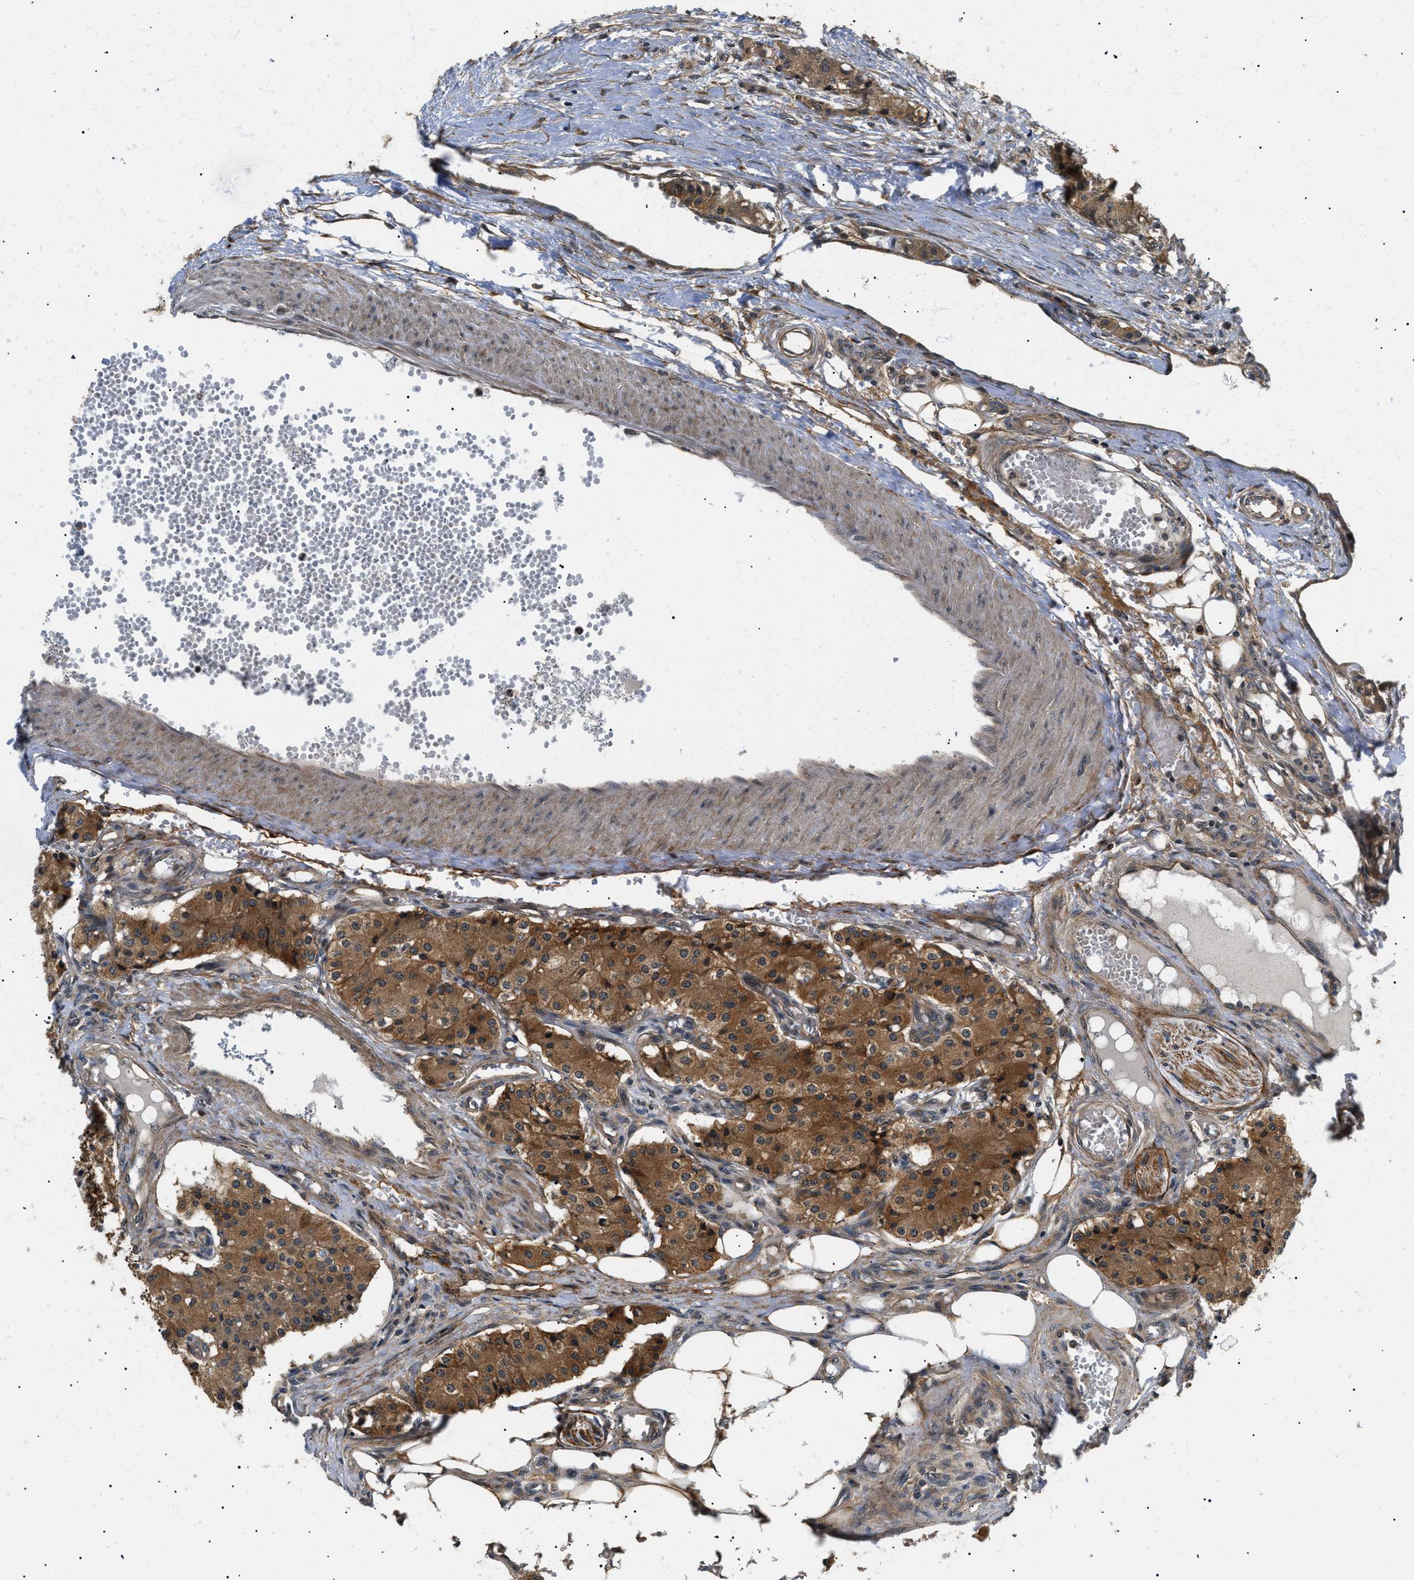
{"staining": {"intensity": "moderate", "quantity": ">75%", "location": "cytoplasmic/membranous"}, "tissue": "carcinoid", "cell_type": "Tumor cells", "image_type": "cancer", "snomed": [{"axis": "morphology", "description": "Carcinoid, malignant, NOS"}, {"axis": "topography", "description": "Colon"}], "caption": "Immunohistochemistry (IHC) (DAB) staining of human carcinoid (malignant) shows moderate cytoplasmic/membranous protein staining in about >75% of tumor cells.", "gene": "ATP6AP1", "patient": {"sex": "female", "age": 52}}